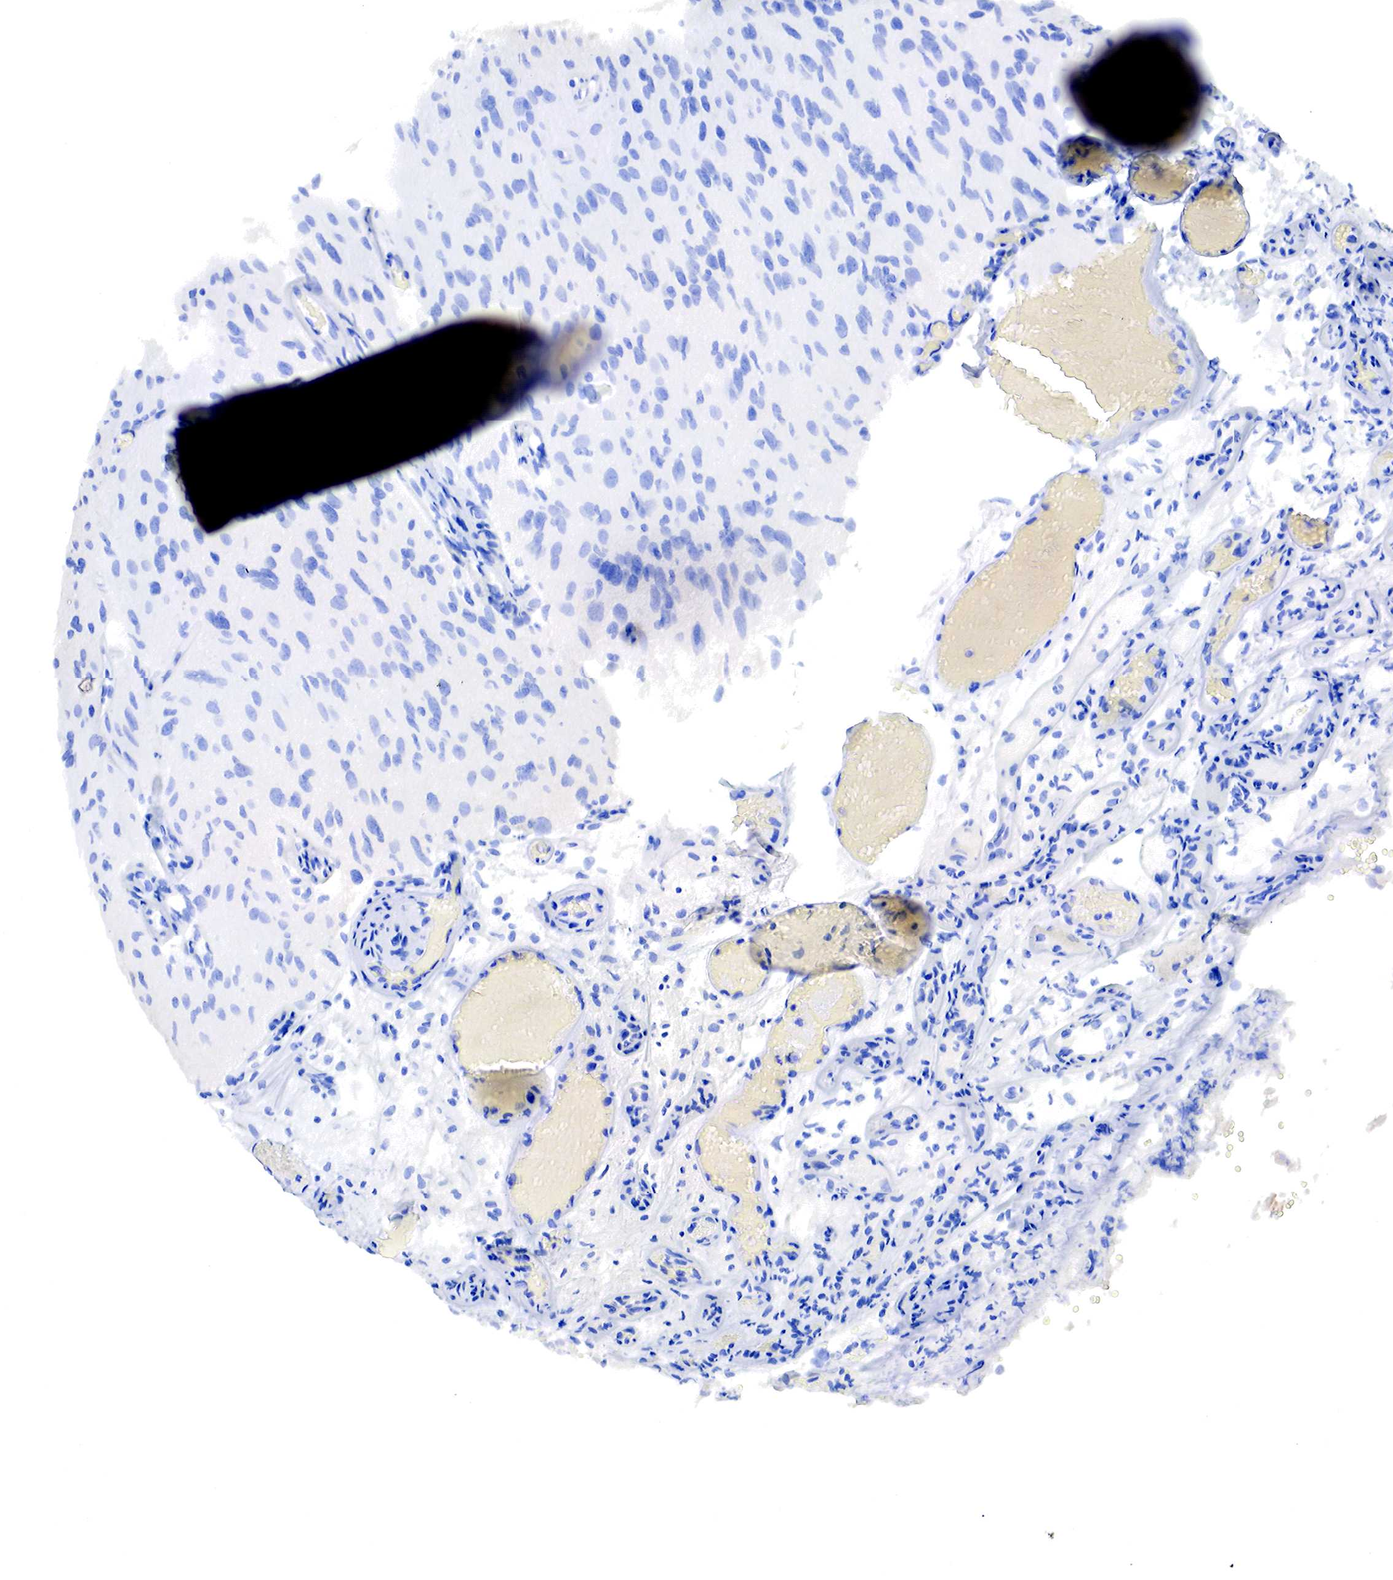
{"staining": {"intensity": "negative", "quantity": "none", "location": "none"}, "tissue": "glioma", "cell_type": "Tumor cells", "image_type": "cancer", "snomed": [{"axis": "morphology", "description": "Glioma, malignant, High grade"}, {"axis": "topography", "description": "Brain"}], "caption": "Protein analysis of glioma displays no significant staining in tumor cells. Brightfield microscopy of immunohistochemistry (IHC) stained with DAB (brown) and hematoxylin (blue), captured at high magnification.", "gene": "RDX", "patient": {"sex": "male", "age": 69}}